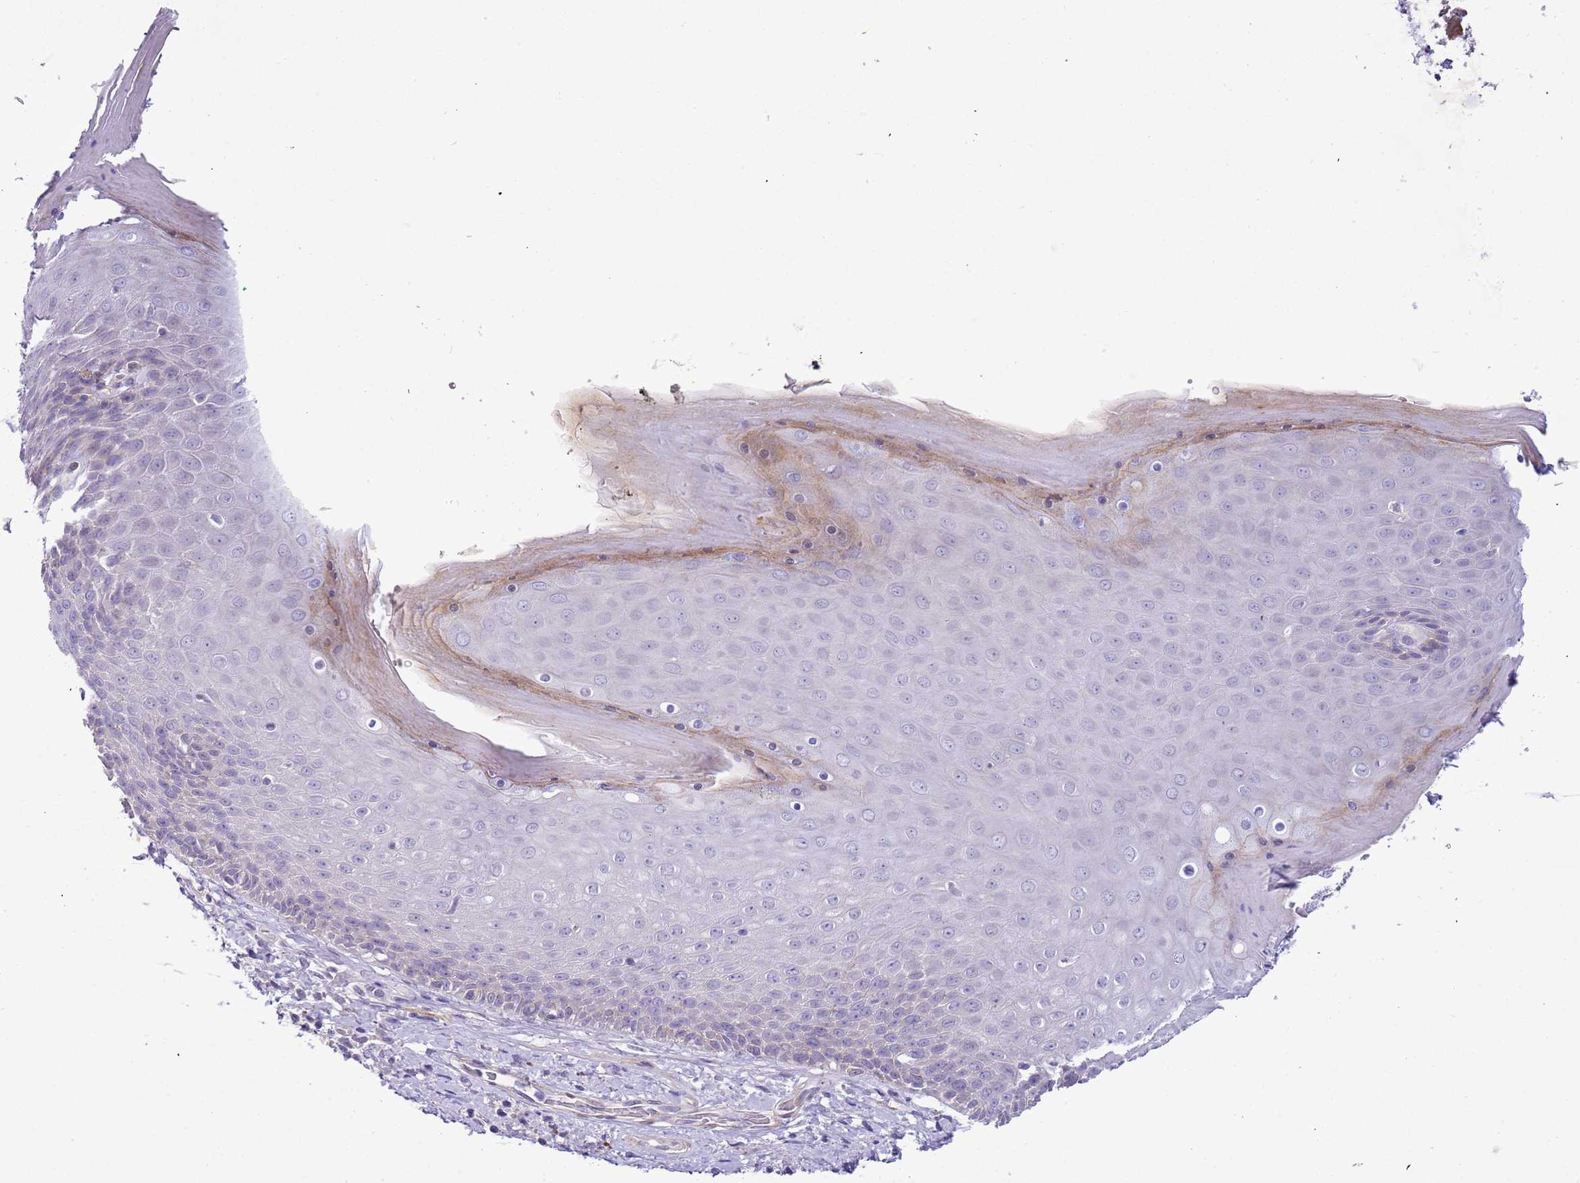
{"staining": {"intensity": "weak", "quantity": "<25%", "location": "cytoplasmic/membranous"}, "tissue": "skin", "cell_type": "Epidermal cells", "image_type": "normal", "snomed": [{"axis": "morphology", "description": "Normal tissue, NOS"}, {"axis": "topography", "description": "Anal"}, {"axis": "topography", "description": "Peripheral nerve tissue"}], "caption": "This is a micrograph of IHC staining of normal skin, which shows no positivity in epidermal cells. (Stains: DAB (3,3'-diaminobenzidine) immunohistochemistry with hematoxylin counter stain, Microscopy: brightfield microscopy at high magnification).", "gene": "PLEKHH1", "patient": {"sex": "male", "age": 53}}